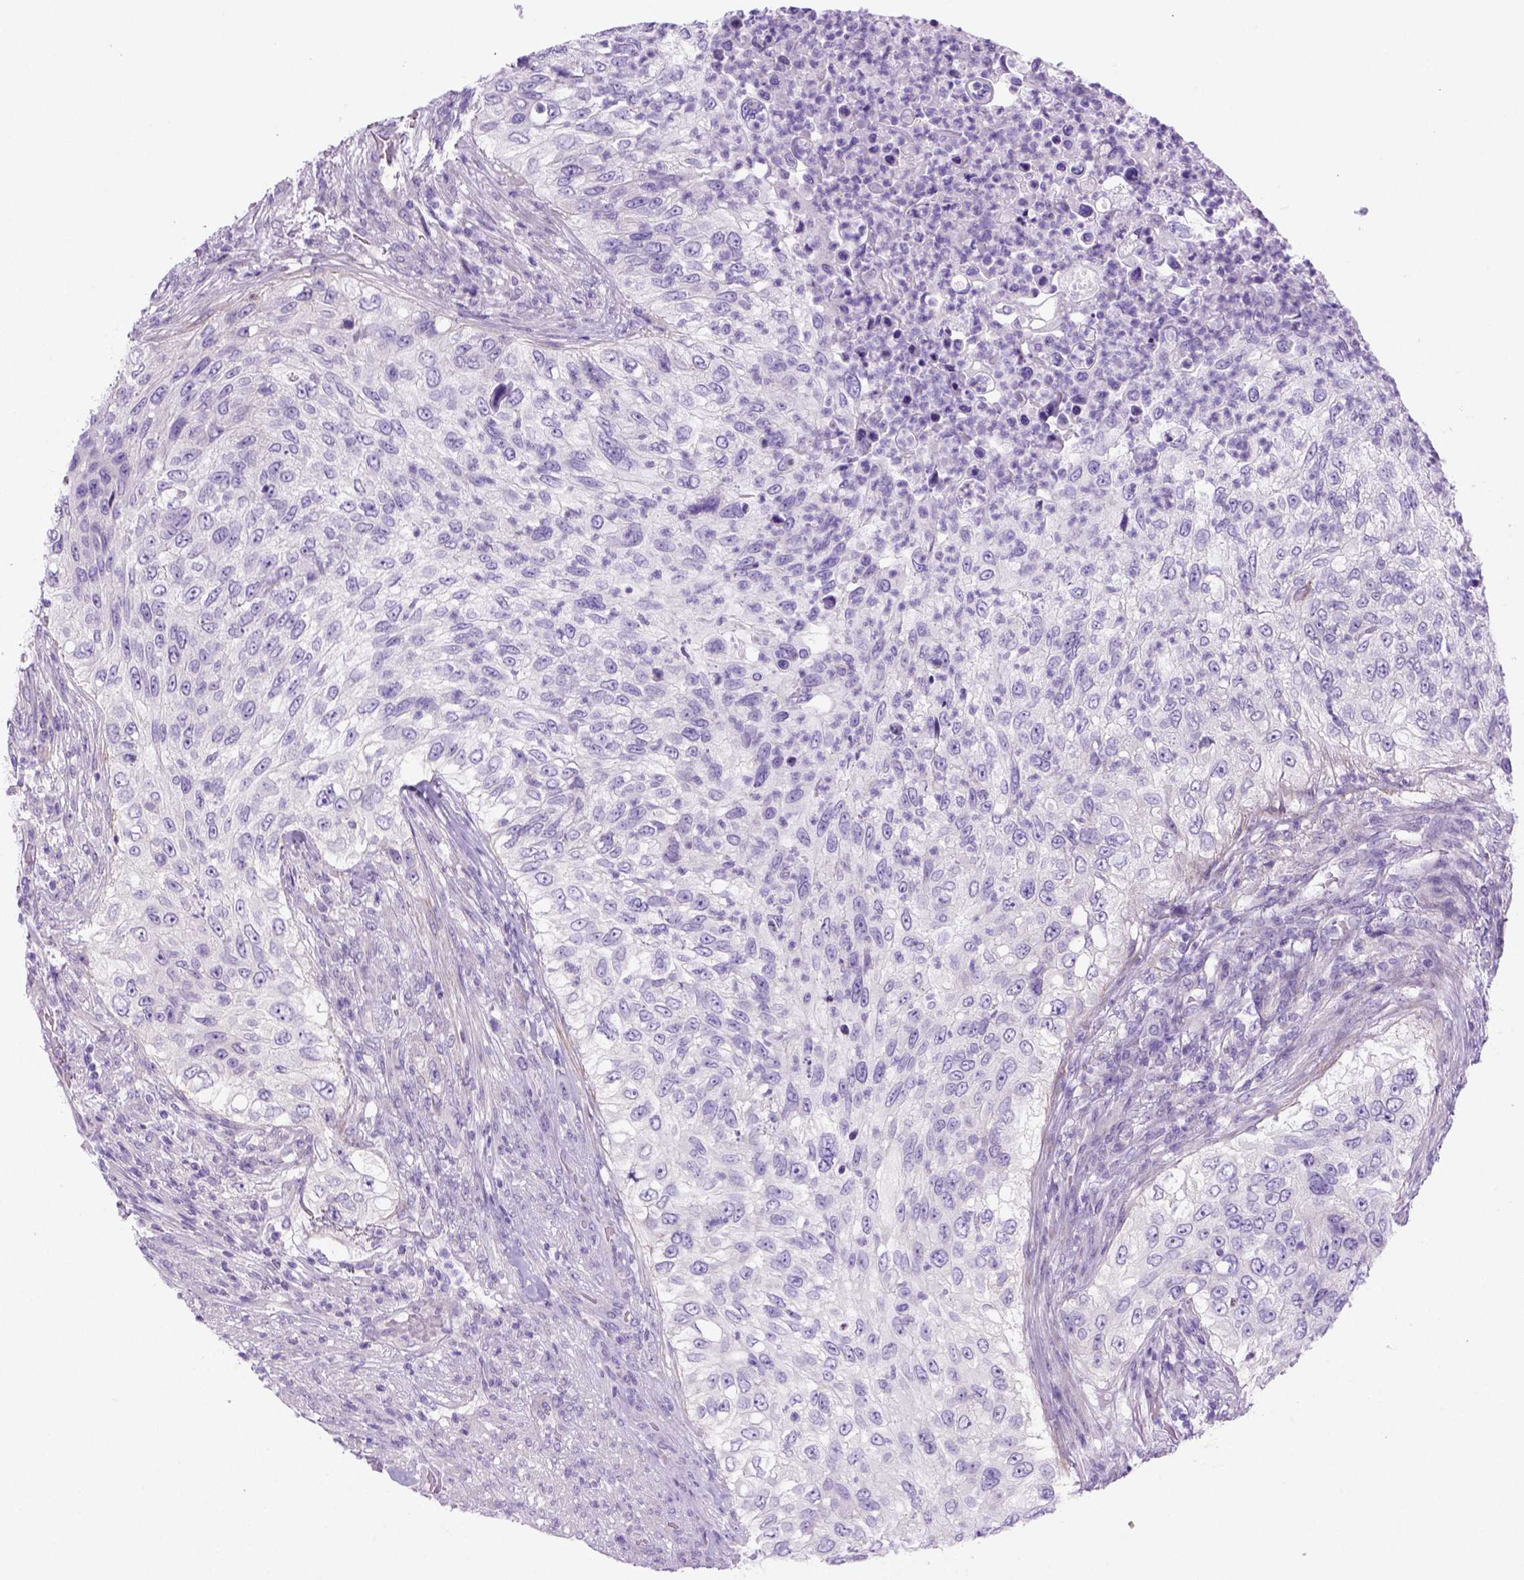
{"staining": {"intensity": "negative", "quantity": "none", "location": "none"}, "tissue": "urothelial cancer", "cell_type": "Tumor cells", "image_type": "cancer", "snomed": [{"axis": "morphology", "description": "Urothelial carcinoma, High grade"}, {"axis": "topography", "description": "Urinary bladder"}], "caption": "Immunohistochemical staining of urothelial cancer displays no significant positivity in tumor cells. (DAB IHC, high magnification).", "gene": "DNAH11", "patient": {"sex": "female", "age": 60}}